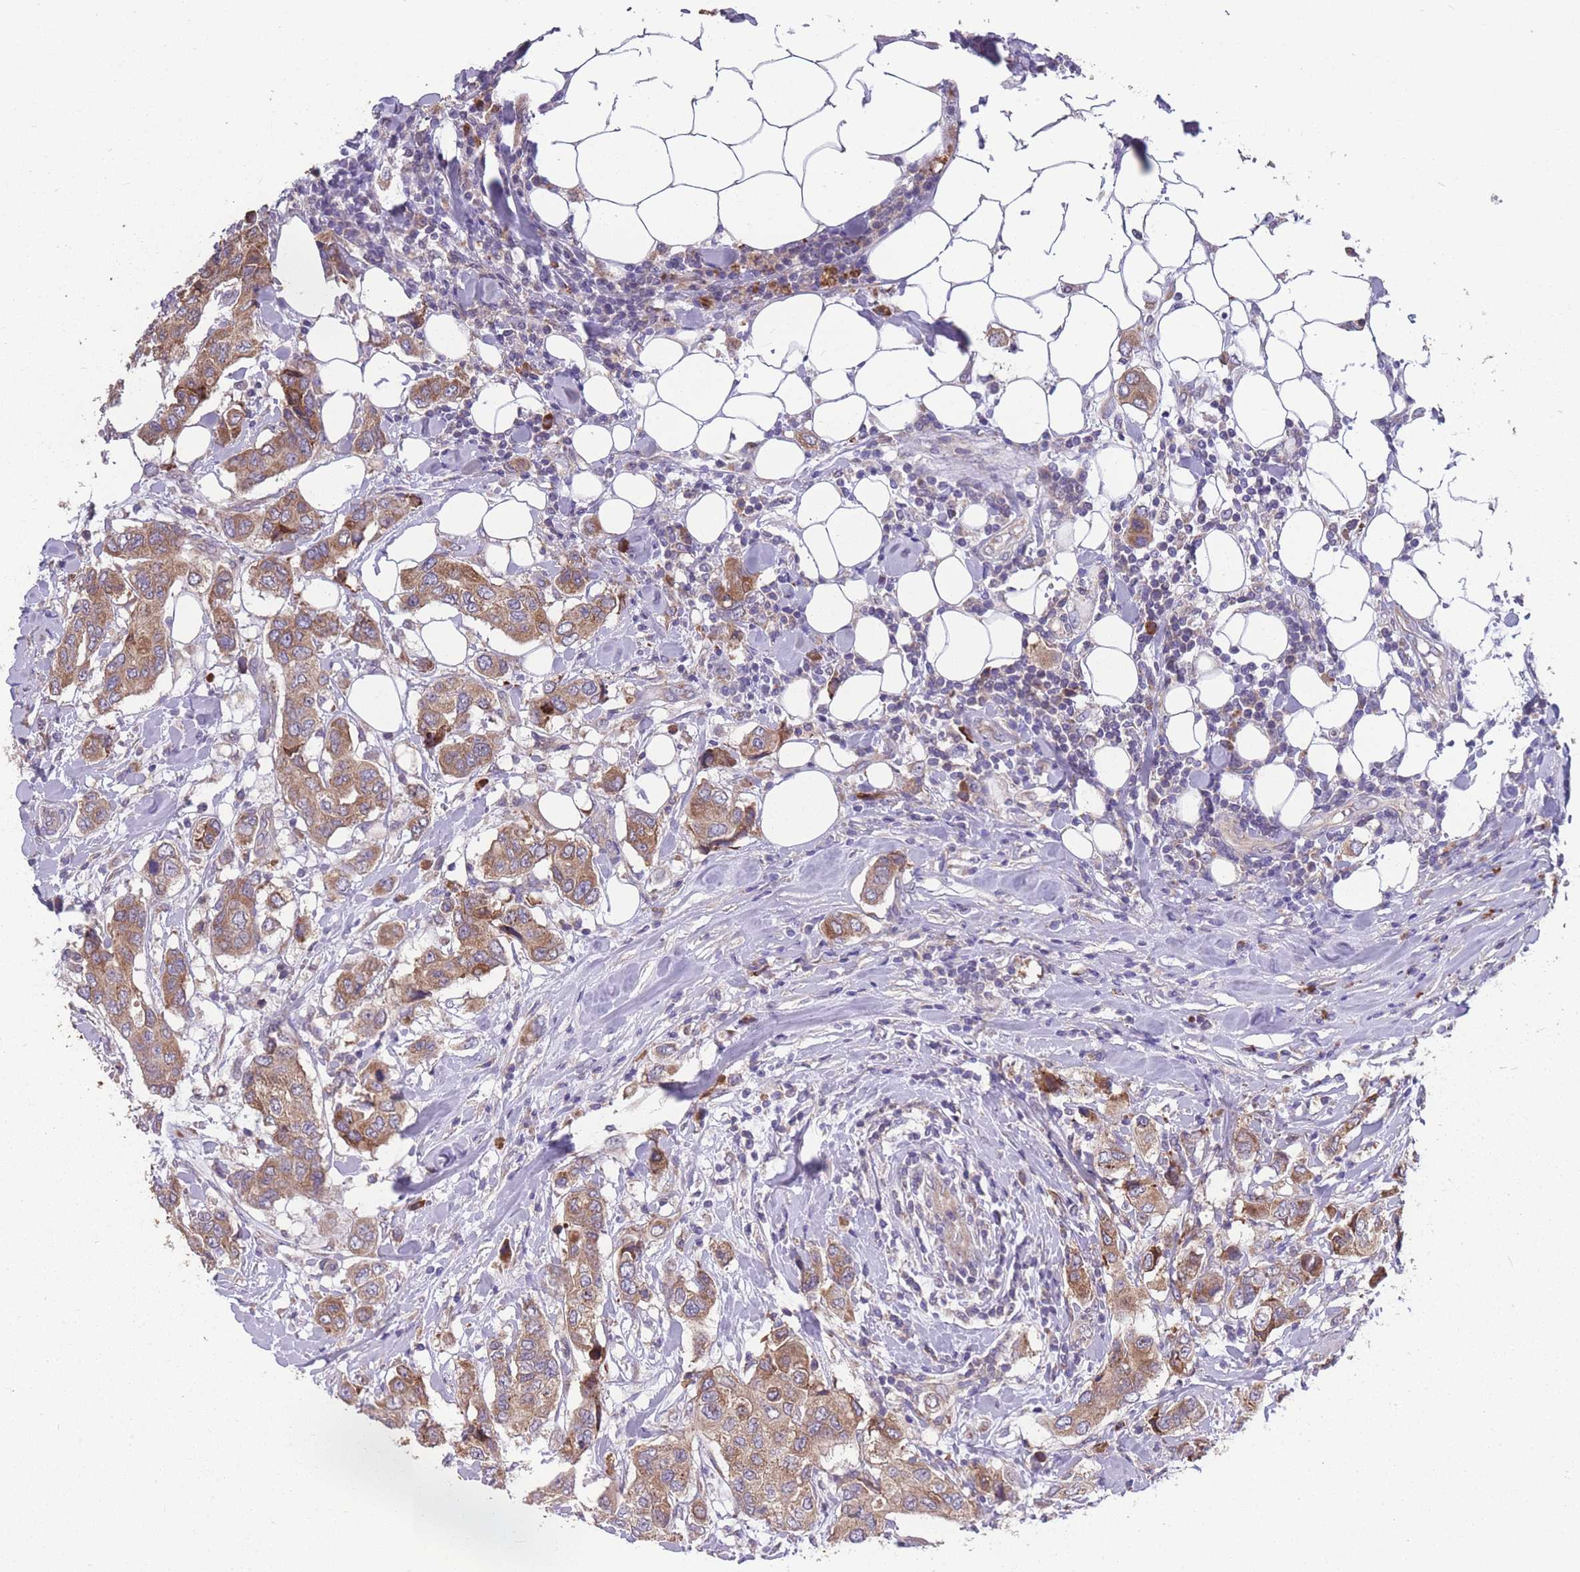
{"staining": {"intensity": "moderate", "quantity": ">75%", "location": "cytoplasmic/membranous"}, "tissue": "breast cancer", "cell_type": "Tumor cells", "image_type": "cancer", "snomed": [{"axis": "morphology", "description": "Lobular carcinoma"}, {"axis": "topography", "description": "Breast"}], "caption": "Immunohistochemical staining of breast cancer (lobular carcinoma) demonstrates moderate cytoplasmic/membranous protein expression in approximately >75% of tumor cells.", "gene": "STIM2", "patient": {"sex": "female", "age": 51}}